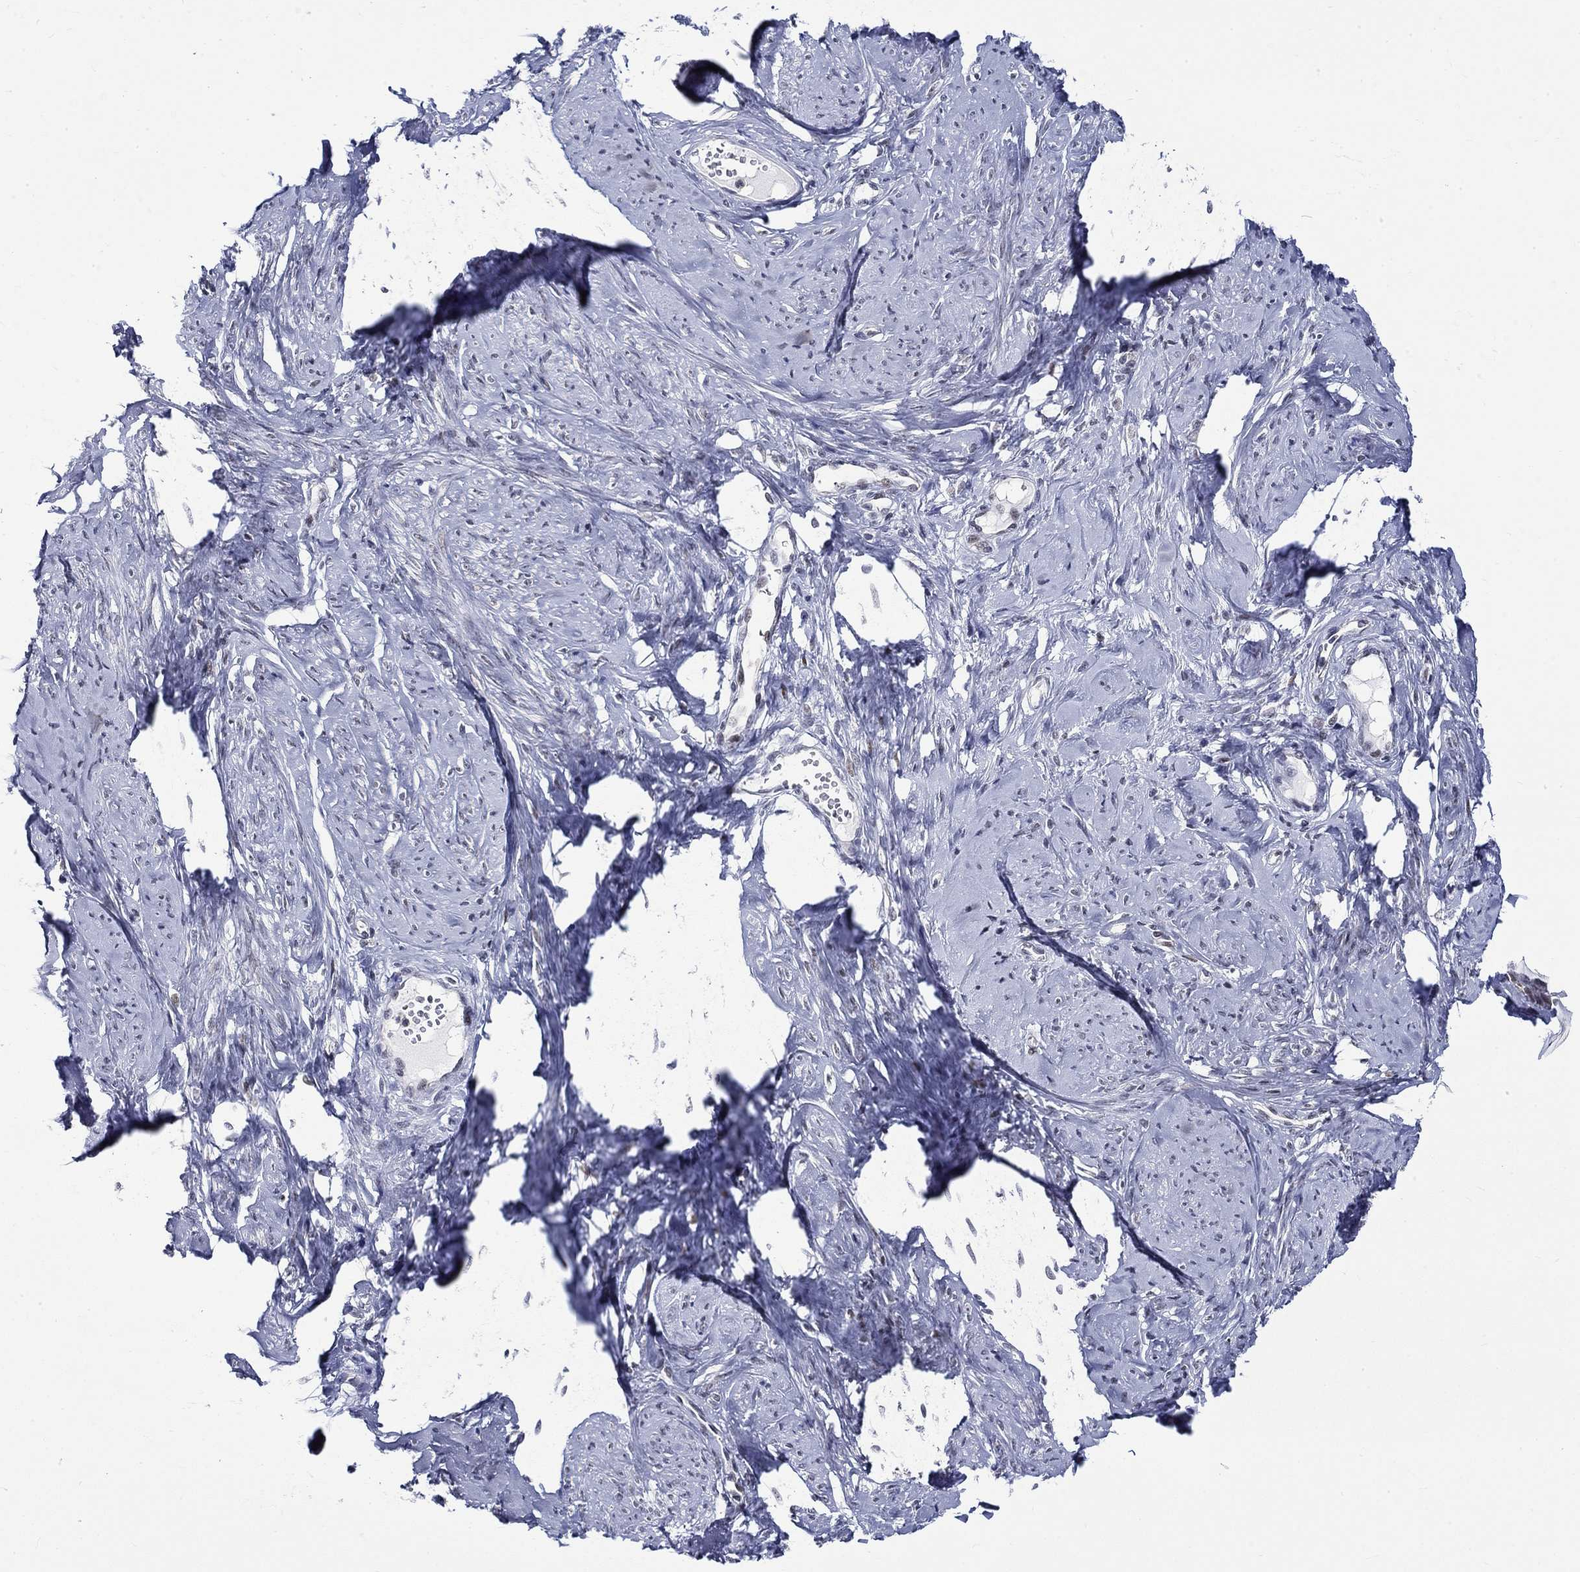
{"staining": {"intensity": "negative", "quantity": "none", "location": "none"}, "tissue": "smooth muscle", "cell_type": "Smooth muscle cells", "image_type": "normal", "snomed": [{"axis": "morphology", "description": "Normal tissue, NOS"}, {"axis": "topography", "description": "Smooth muscle"}], "caption": "Smooth muscle cells are negative for protein expression in normal human smooth muscle. Brightfield microscopy of immunohistochemistry stained with DAB (3,3'-diaminobenzidine) (brown) and hematoxylin (blue), captured at high magnification.", "gene": "ST6GALNAC1", "patient": {"sex": "female", "age": 48}}